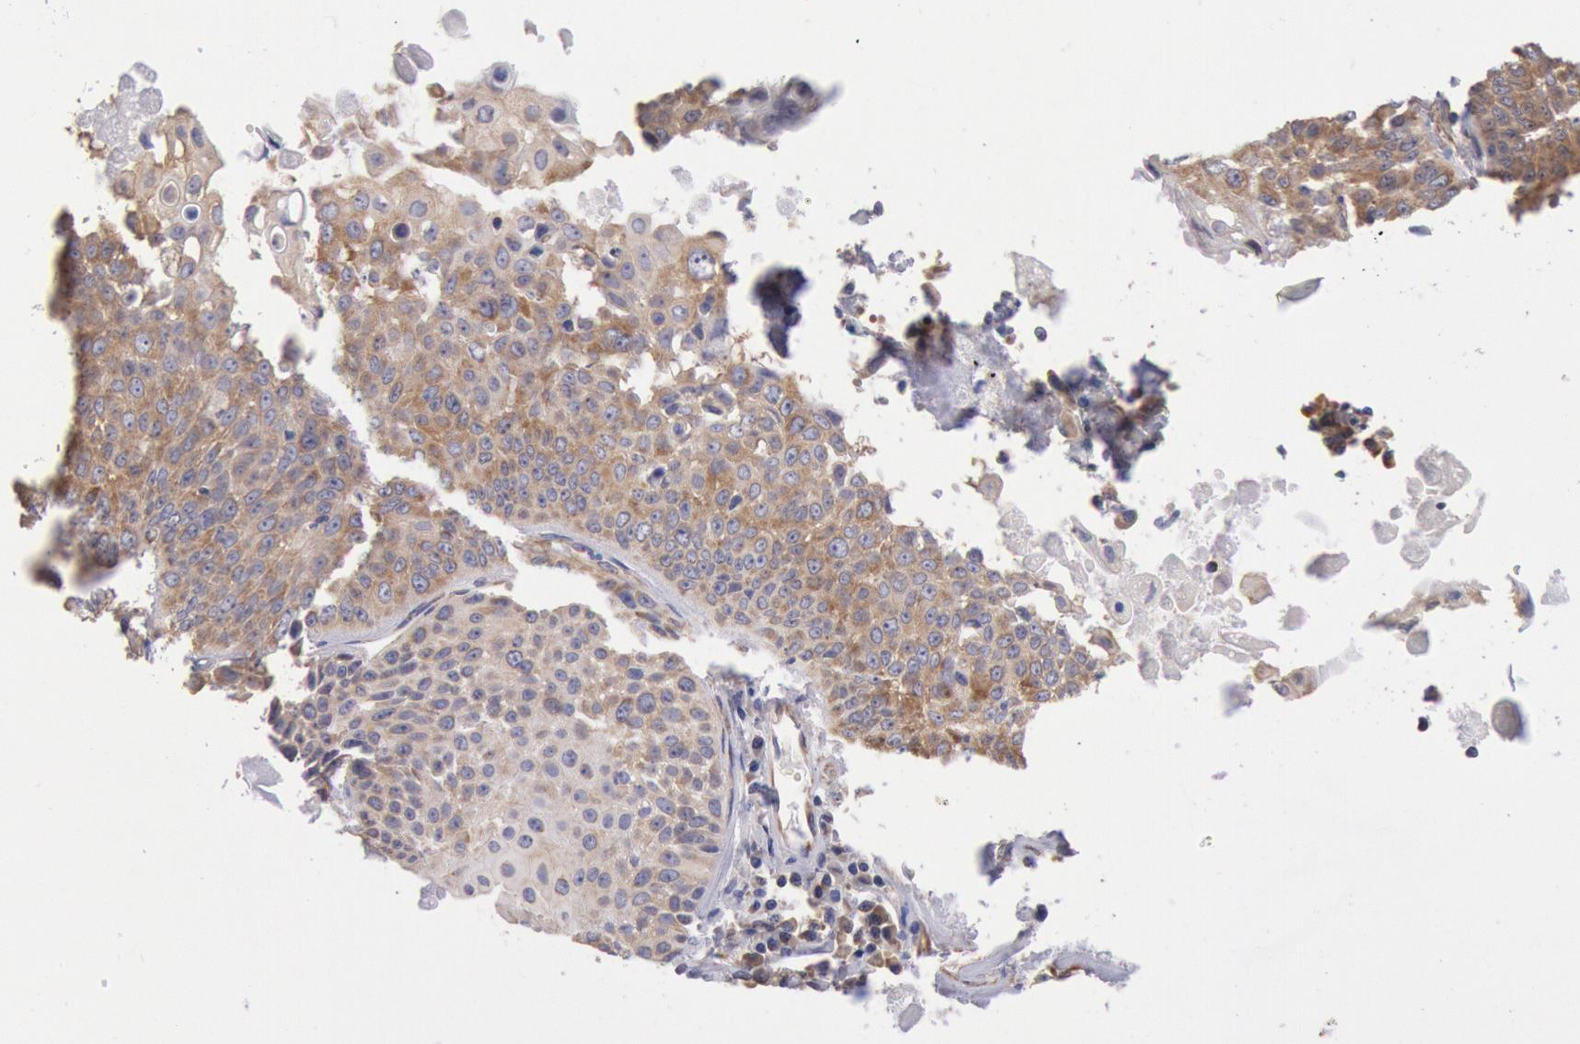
{"staining": {"intensity": "moderate", "quantity": ">75%", "location": "cytoplasmic/membranous"}, "tissue": "lung cancer", "cell_type": "Tumor cells", "image_type": "cancer", "snomed": [{"axis": "morphology", "description": "Adenocarcinoma, NOS"}, {"axis": "topography", "description": "Lung"}], "caption": "DAB immunohistochemical staining of human lung adenocarcinoma demonstrates moderate cytoplasmic/membranous protein positivity in about >75% of tumor cells.", "gene": "DRG1", "patient": {"sex": "male", "age": 60}}